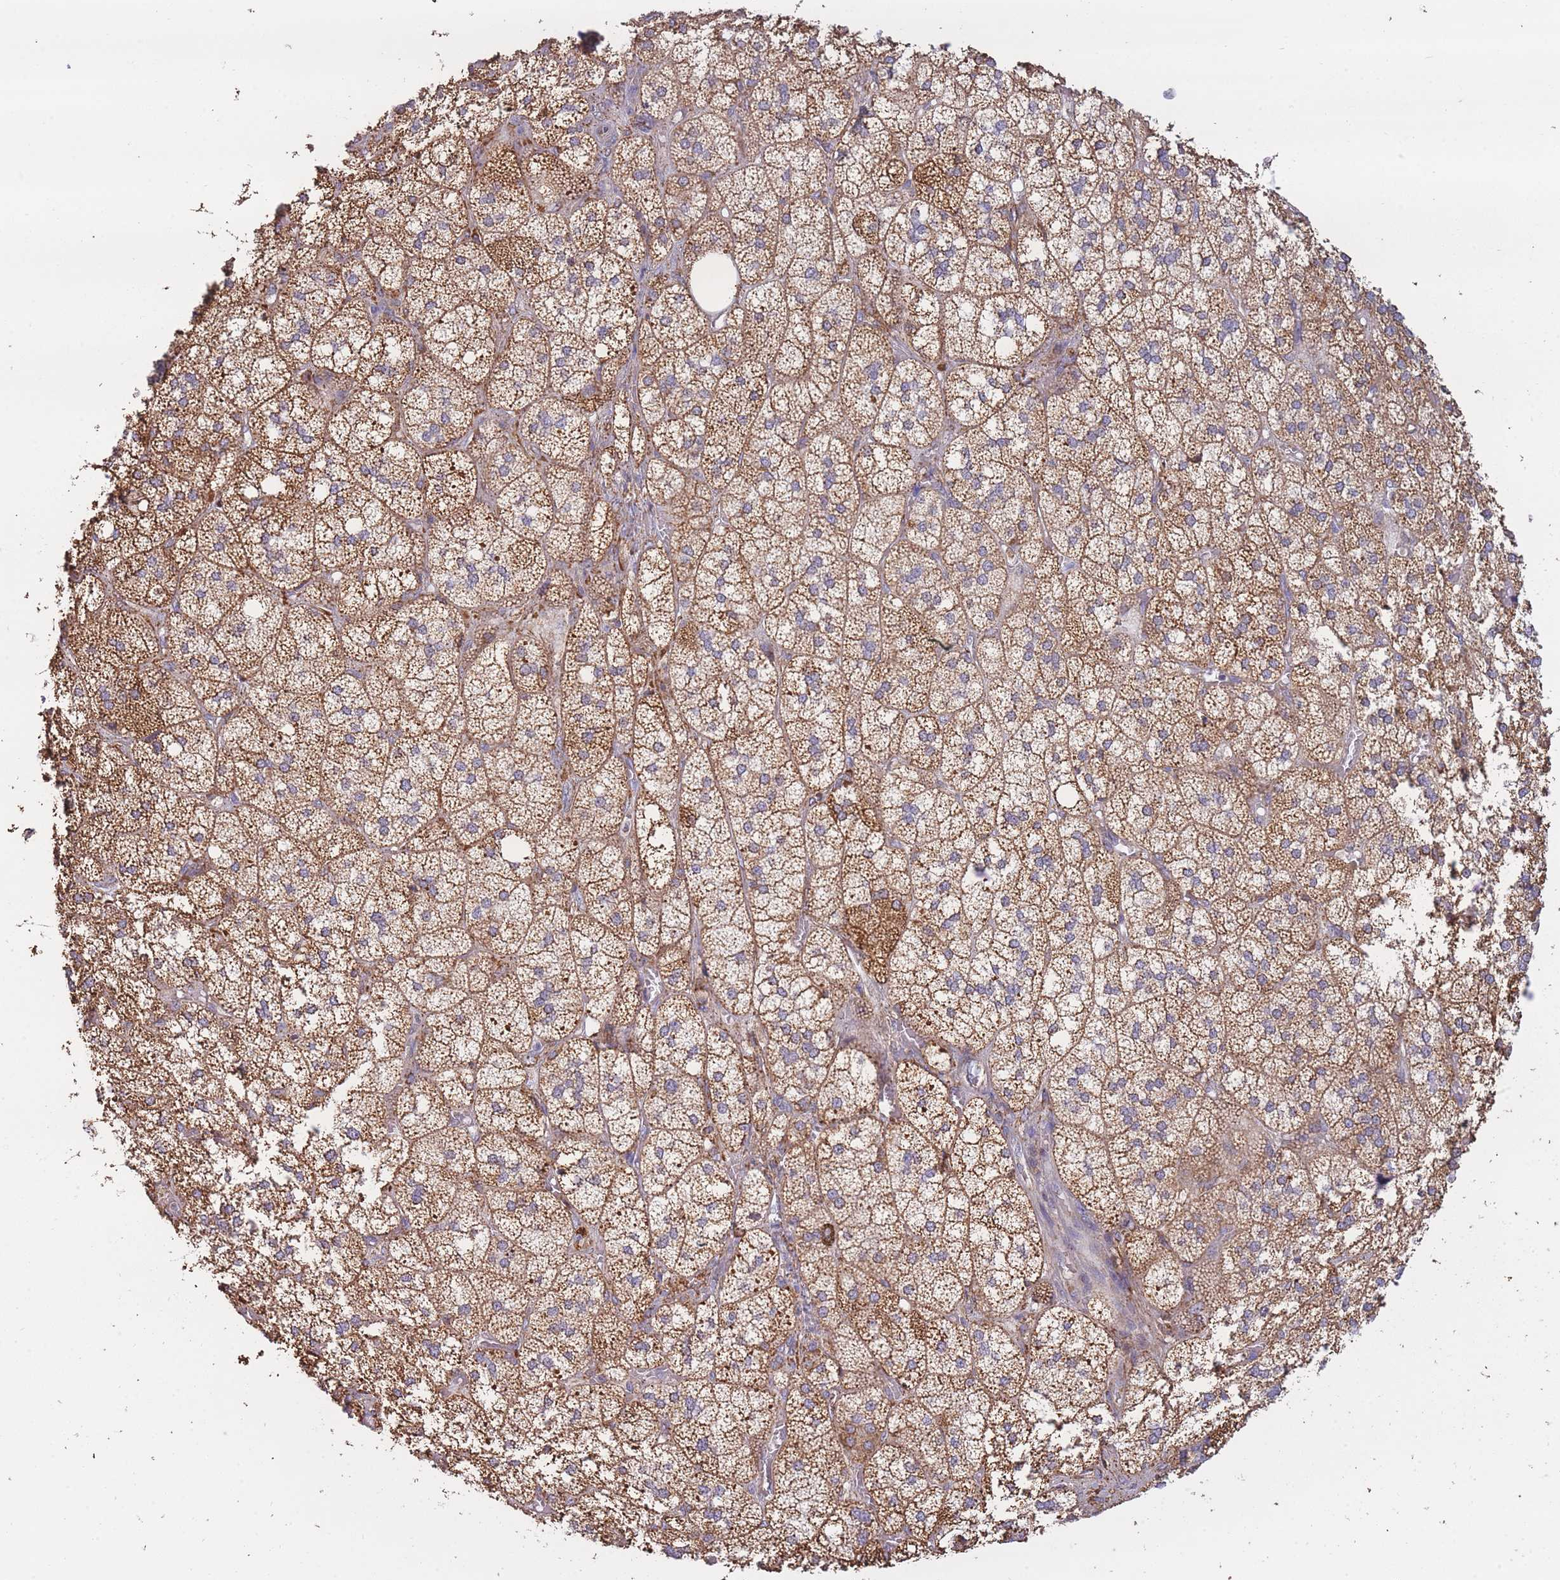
{"staining": {"intensity": "moderate", "quantity": ">75%", "location": "cytoplasmic/membranous"}, "tissue": "adrenal gland", "cell_type": "Glandular cells", "image_type": "normal", "snomed": [{"axis": "morphology", "description": "Normal tissue, NOS"}, {"axis": "topography", "description": "Adrenal gland"}], "caption": "Immunohistochemical staining of unremarkable human adrenal gland shows medium levels of moderate cytoplasmic/membranous positivity in approximately >75% of glandular cells. (IHC, brightfield microscopy, high magnification).", "gene": "MRPL17", "patient": {"sex": "male", "age": 61}}